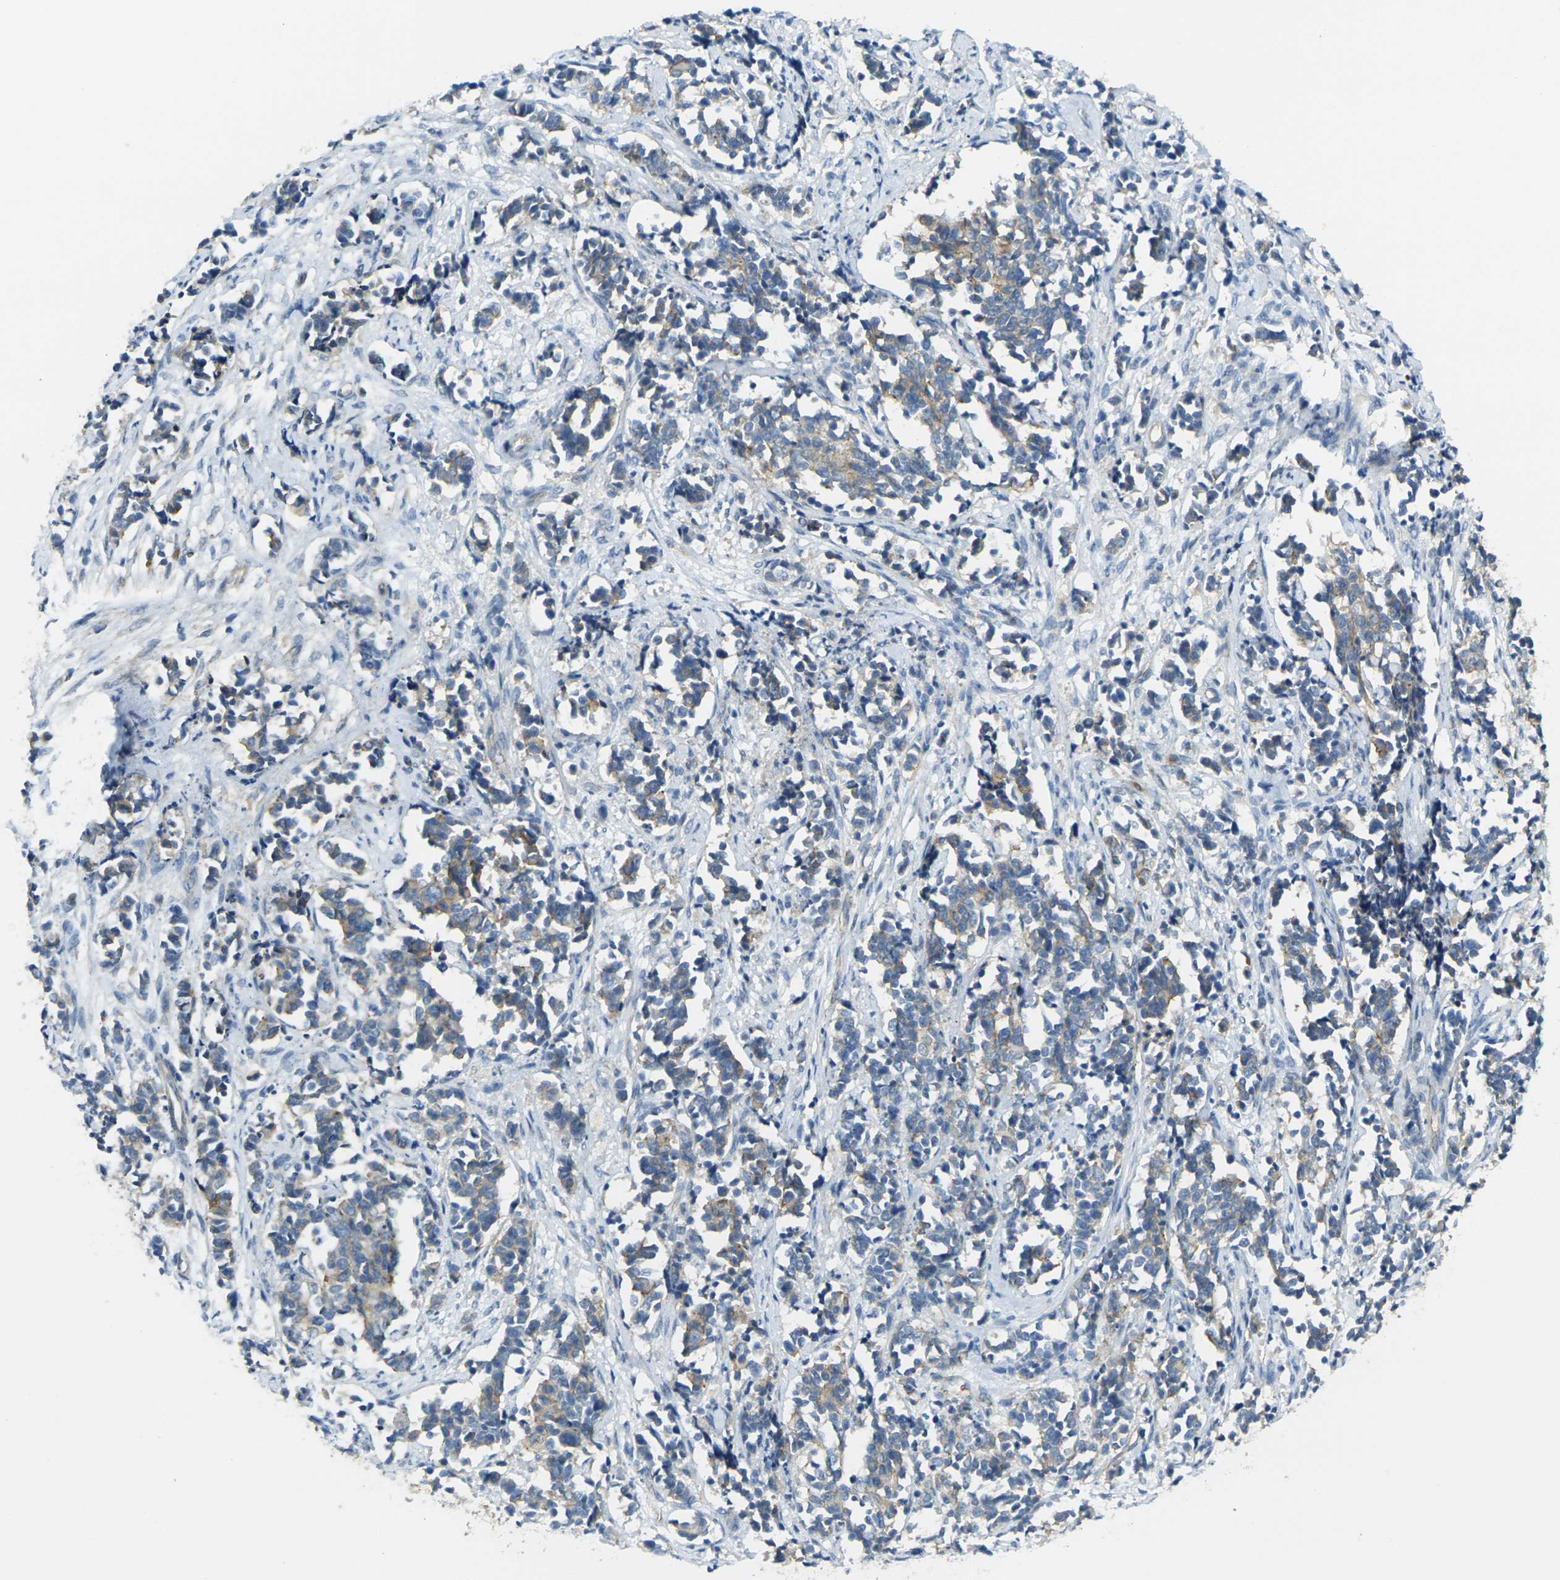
{"staining": {"intensity": "weak", "quantity": "25%-75%", "location": "cytoplasmic/membranous"}, "tissue": "cervical cancer", "cell_type": "Tumor cells", "image_type": "cancer", "snomed": [{"axis": "morphology", "description": "Normal tissue, NOS"}, {"axis": "morphology", "description": "Squamous cell carcinoma, NOS"}, {"axis": "topography", "description": "Cervix"}], "caption": "This is an image of immunohistochemistry staining of cervical cancer (squamous cell carcinoma), which shows weak expression in the cytoplasmic/membranous of tumor cells.", "gene": "RHBDD1", "patient": {"sex": "female", "age": 35}}